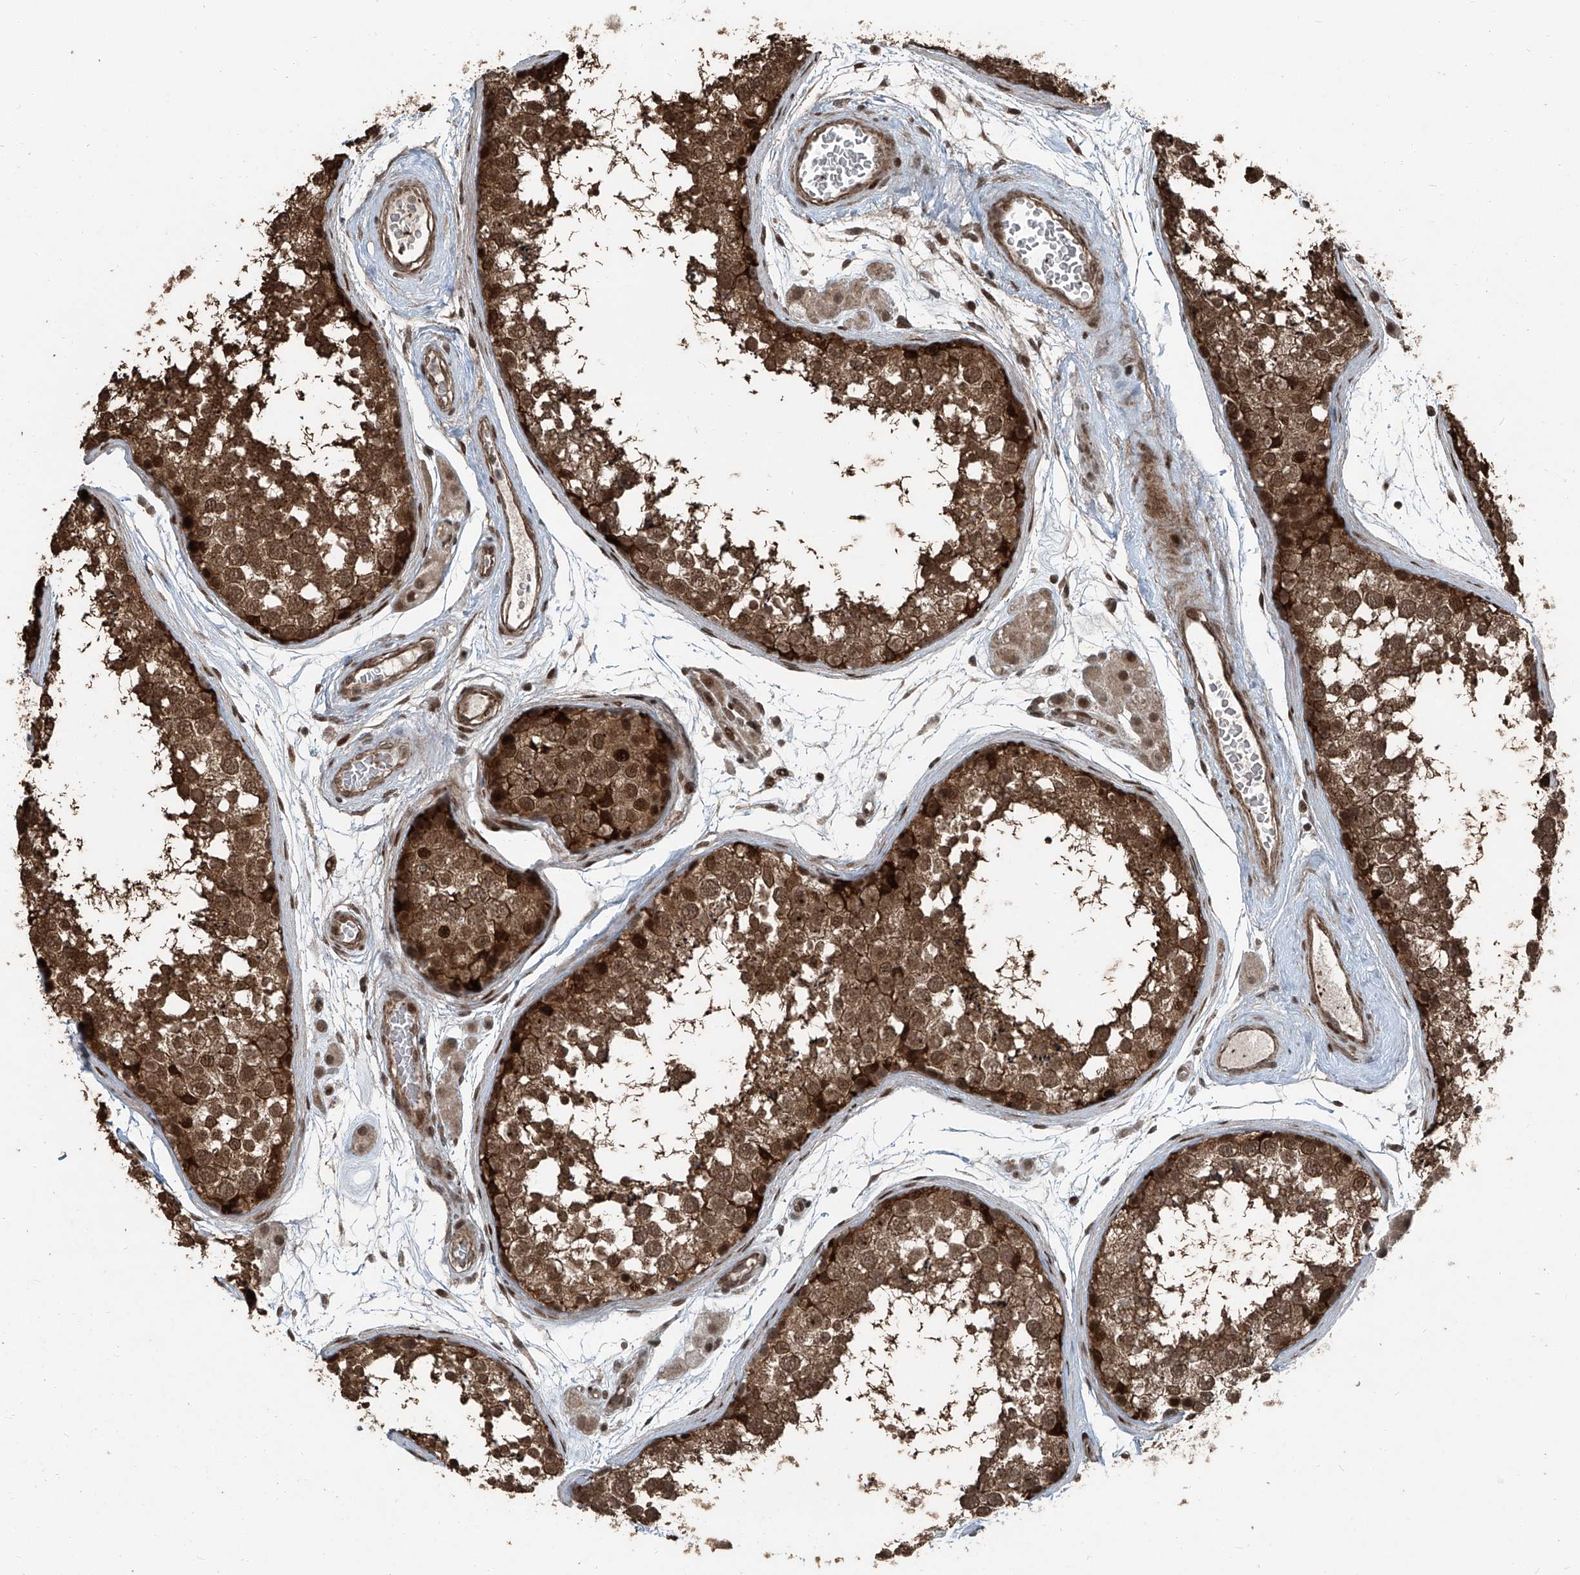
{"staining": {"intensity": "strong", "quantity": ">75%", "location": "cytoplasmic/membranous,nuclear"}, "tissue": "testis", "cell_type": "Cells in seminiferous ducts", "image_type": "normal", "snomed": [{"axis": "morphology", "description": "Normal tissue, NOS"}, {"axis": "topography", "description": "Testis"}], "caption": "Immunohistochemistry micrograph of unremarkable testis: testis stained using IHC demonstrates high levels of strong protein expression localized specifically in the cytoplasmic/membranous,nuclear of cells in seminiferous ducts, appearing as a cytoplasmic/membranous,nuclear brown color.", "gene": "ZNF570", "patient": {"sex": "male", "age": 56}}